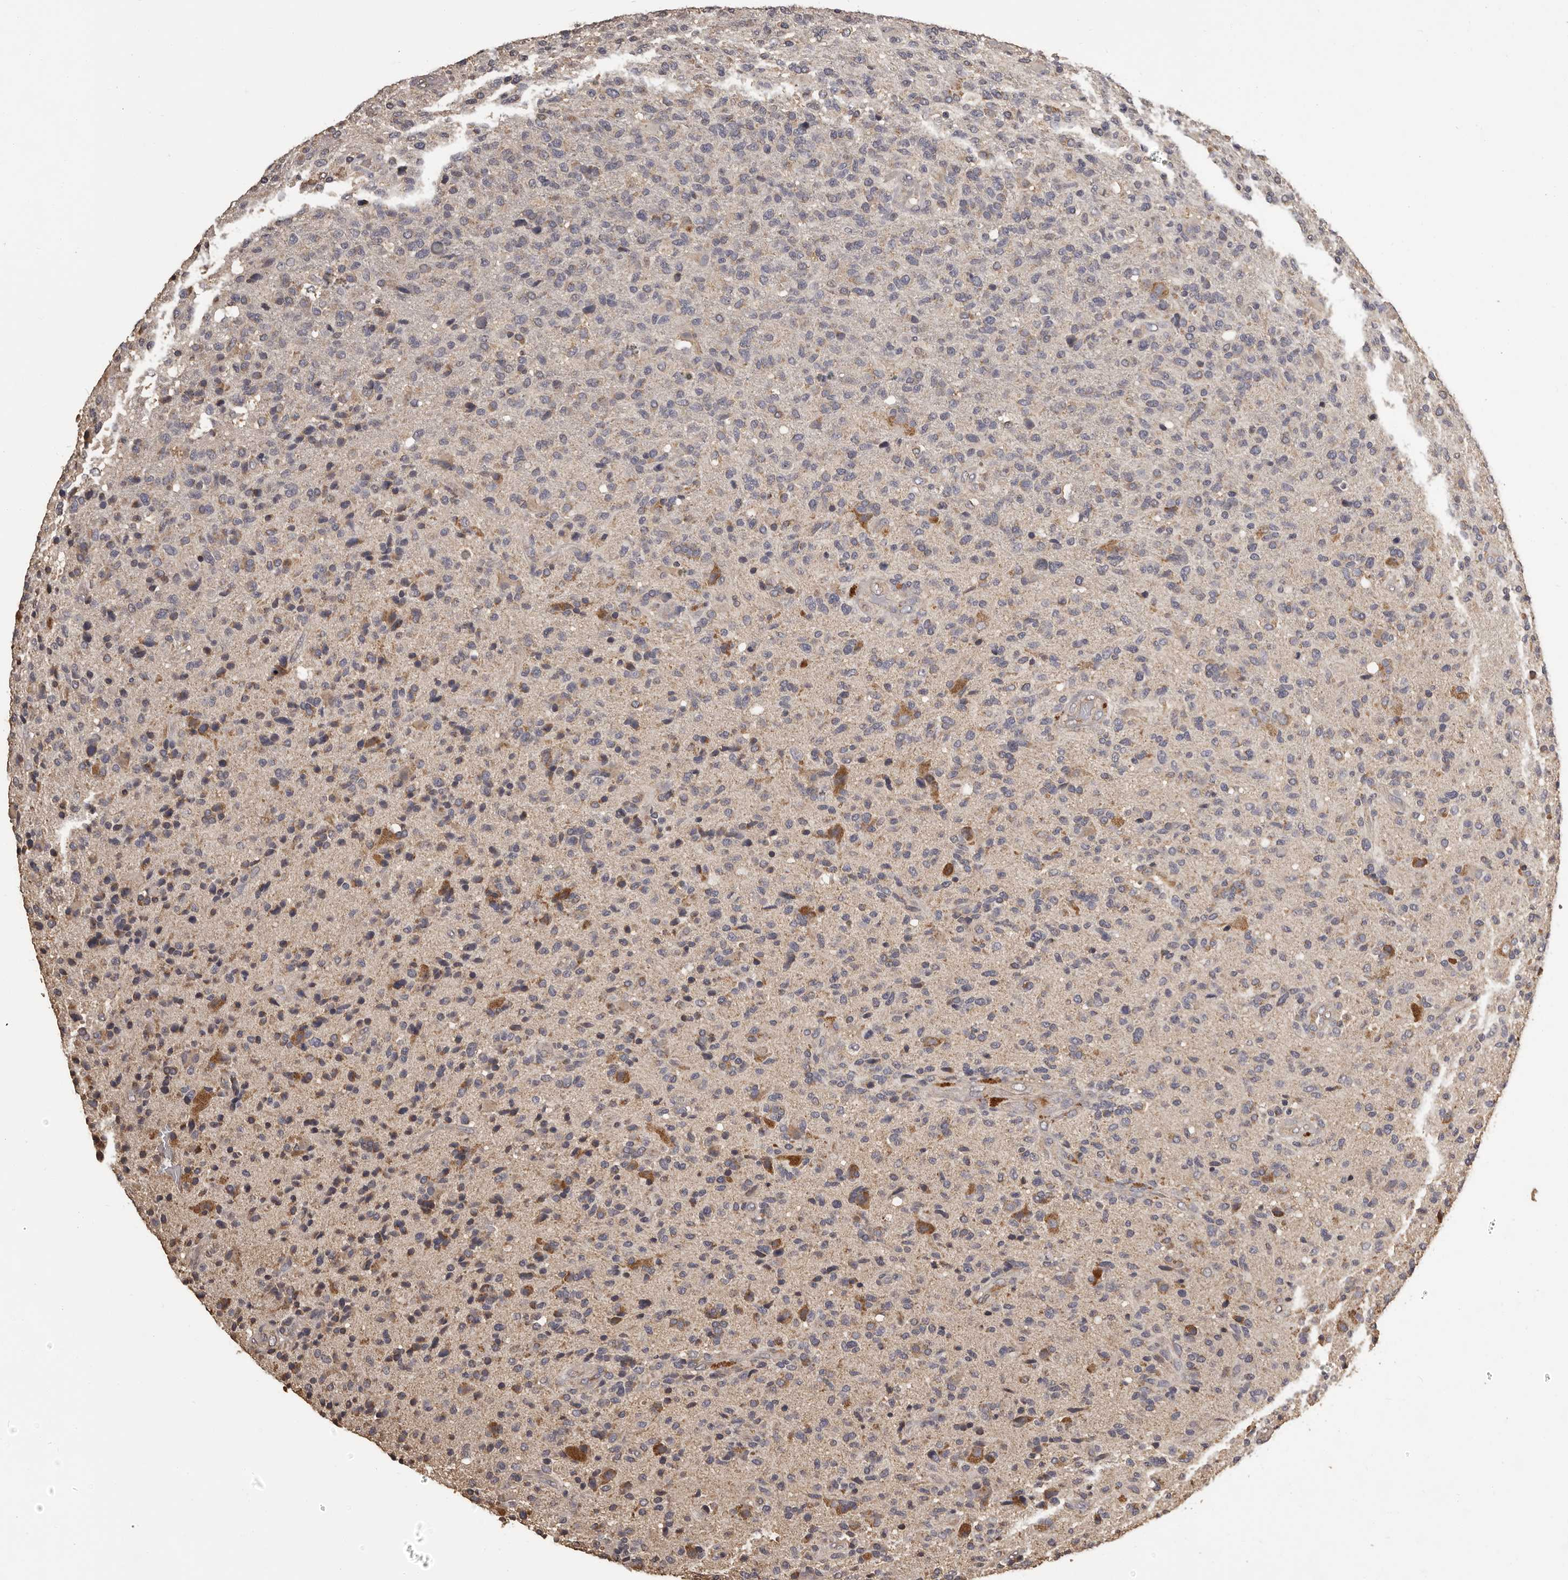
{"staining": {"intensity": "moderate", "quantity": "<25%", "location": "cytoplasmic/membranous"}, "tissue": "glioma", "cell_type": "Tumor cells", "image_type": "cancer", "snomed": [{"axis": "morphology", "description": "Glioma, malignant, High grade"}, {"axis": "topography", "description": "Brain"}], "caption": "Protein analysis of glioma tissue exhibits moderate cytoplasmic/membranous staining in approximately <25% of tumor cells. (Brightfield microscopy of DAB IHC at high magnification).", "gene": "MGAT5", "patient": {"sex": "male", "age": 72}}